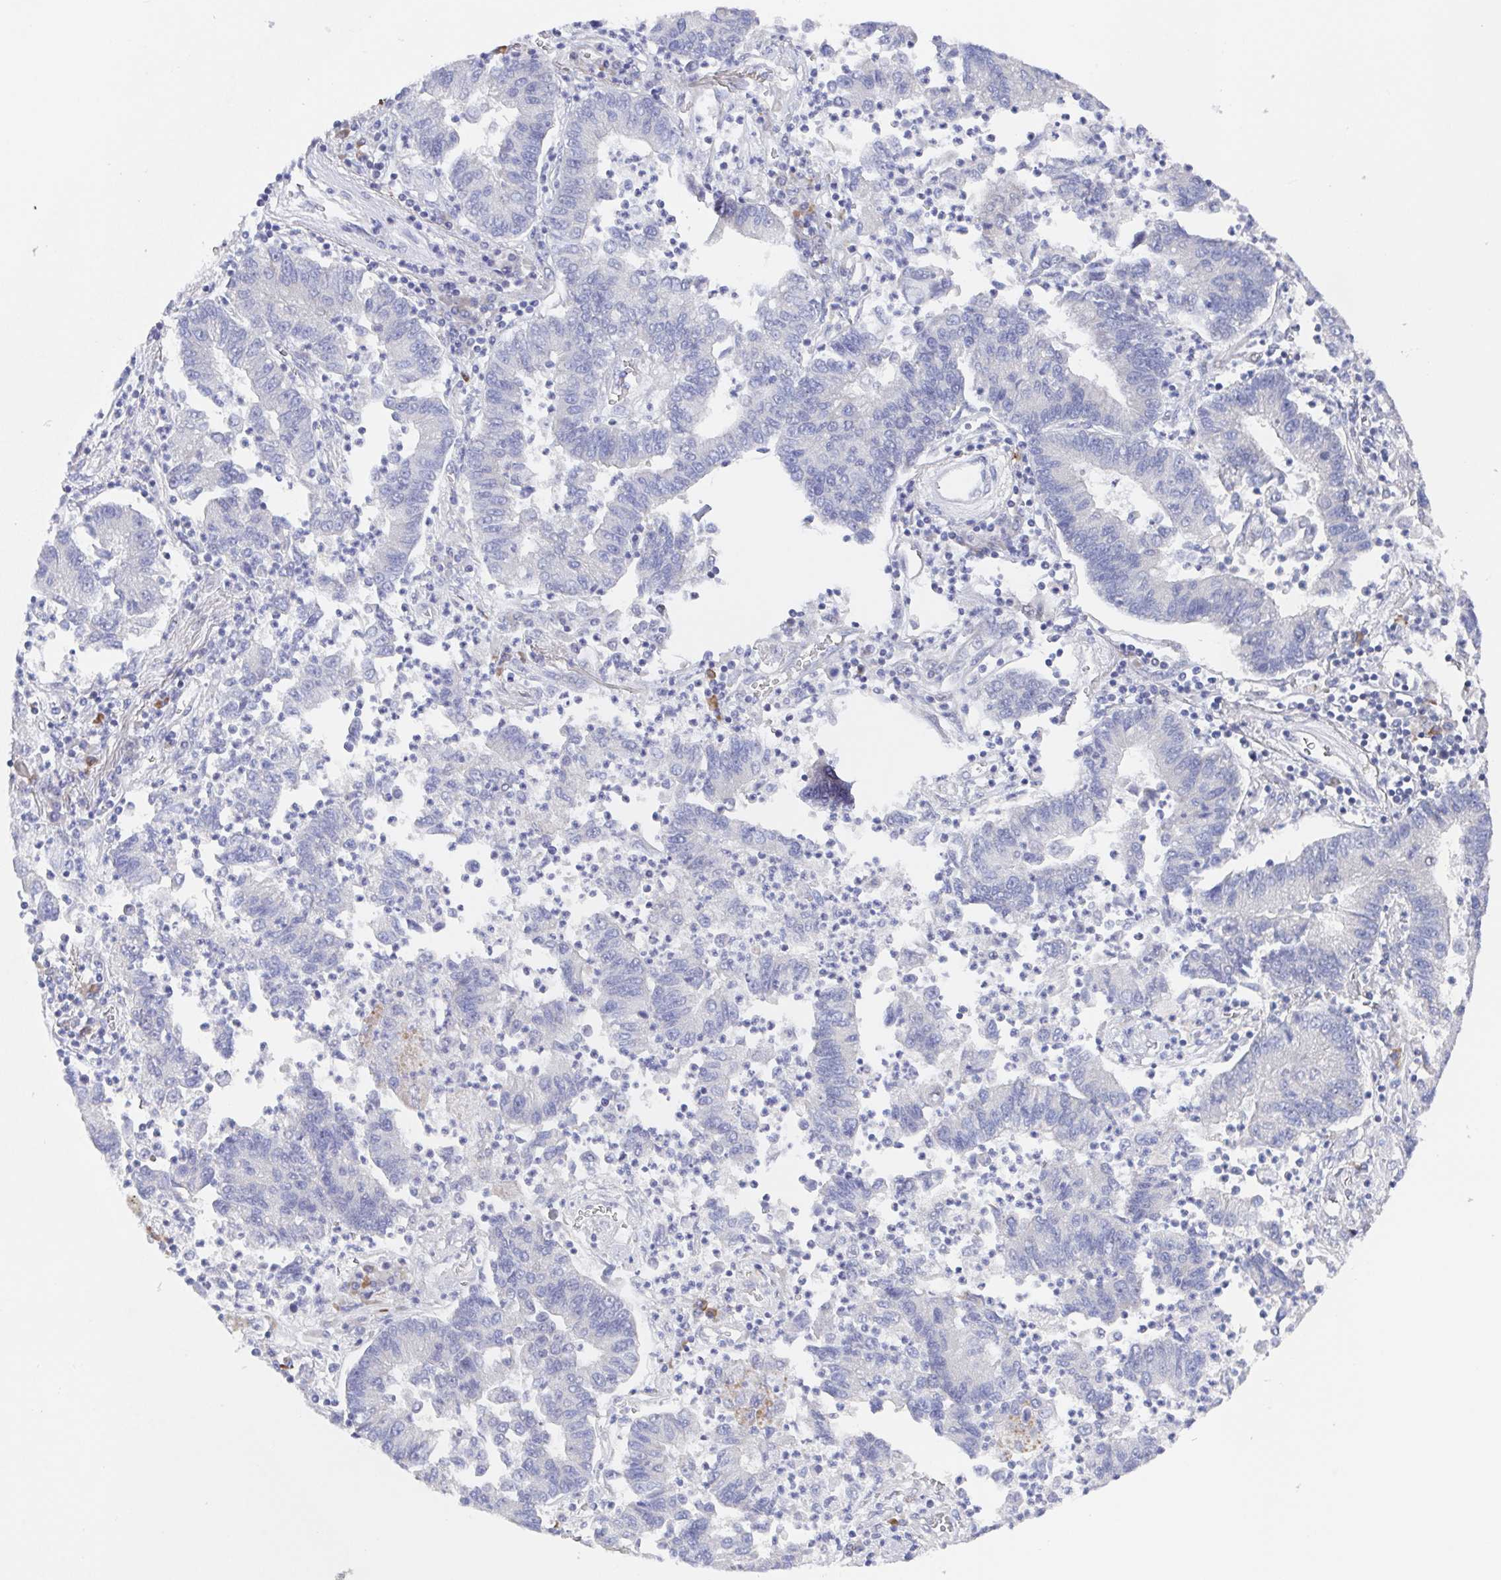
{"staining": {"intensity": "negative", "quantity": "none", "location": "none"}, "tissue": "lung cancer", "cell_type": "Tumor cells", "image_type": "cancer", "snomed": [{"axis": "morphology", "description": "Adenocarcinoma, NOS"}, {"axis": "topography", "description": "Lung"}], "caption": "The image shows no significant expression in tumor cells of lung adenocarcinoma. (Immunohistochemistry (ihc), brightfield microscopy, high magnification).", "gene": "POU2F3", "patient": {"sex": "female", "age": 57}}